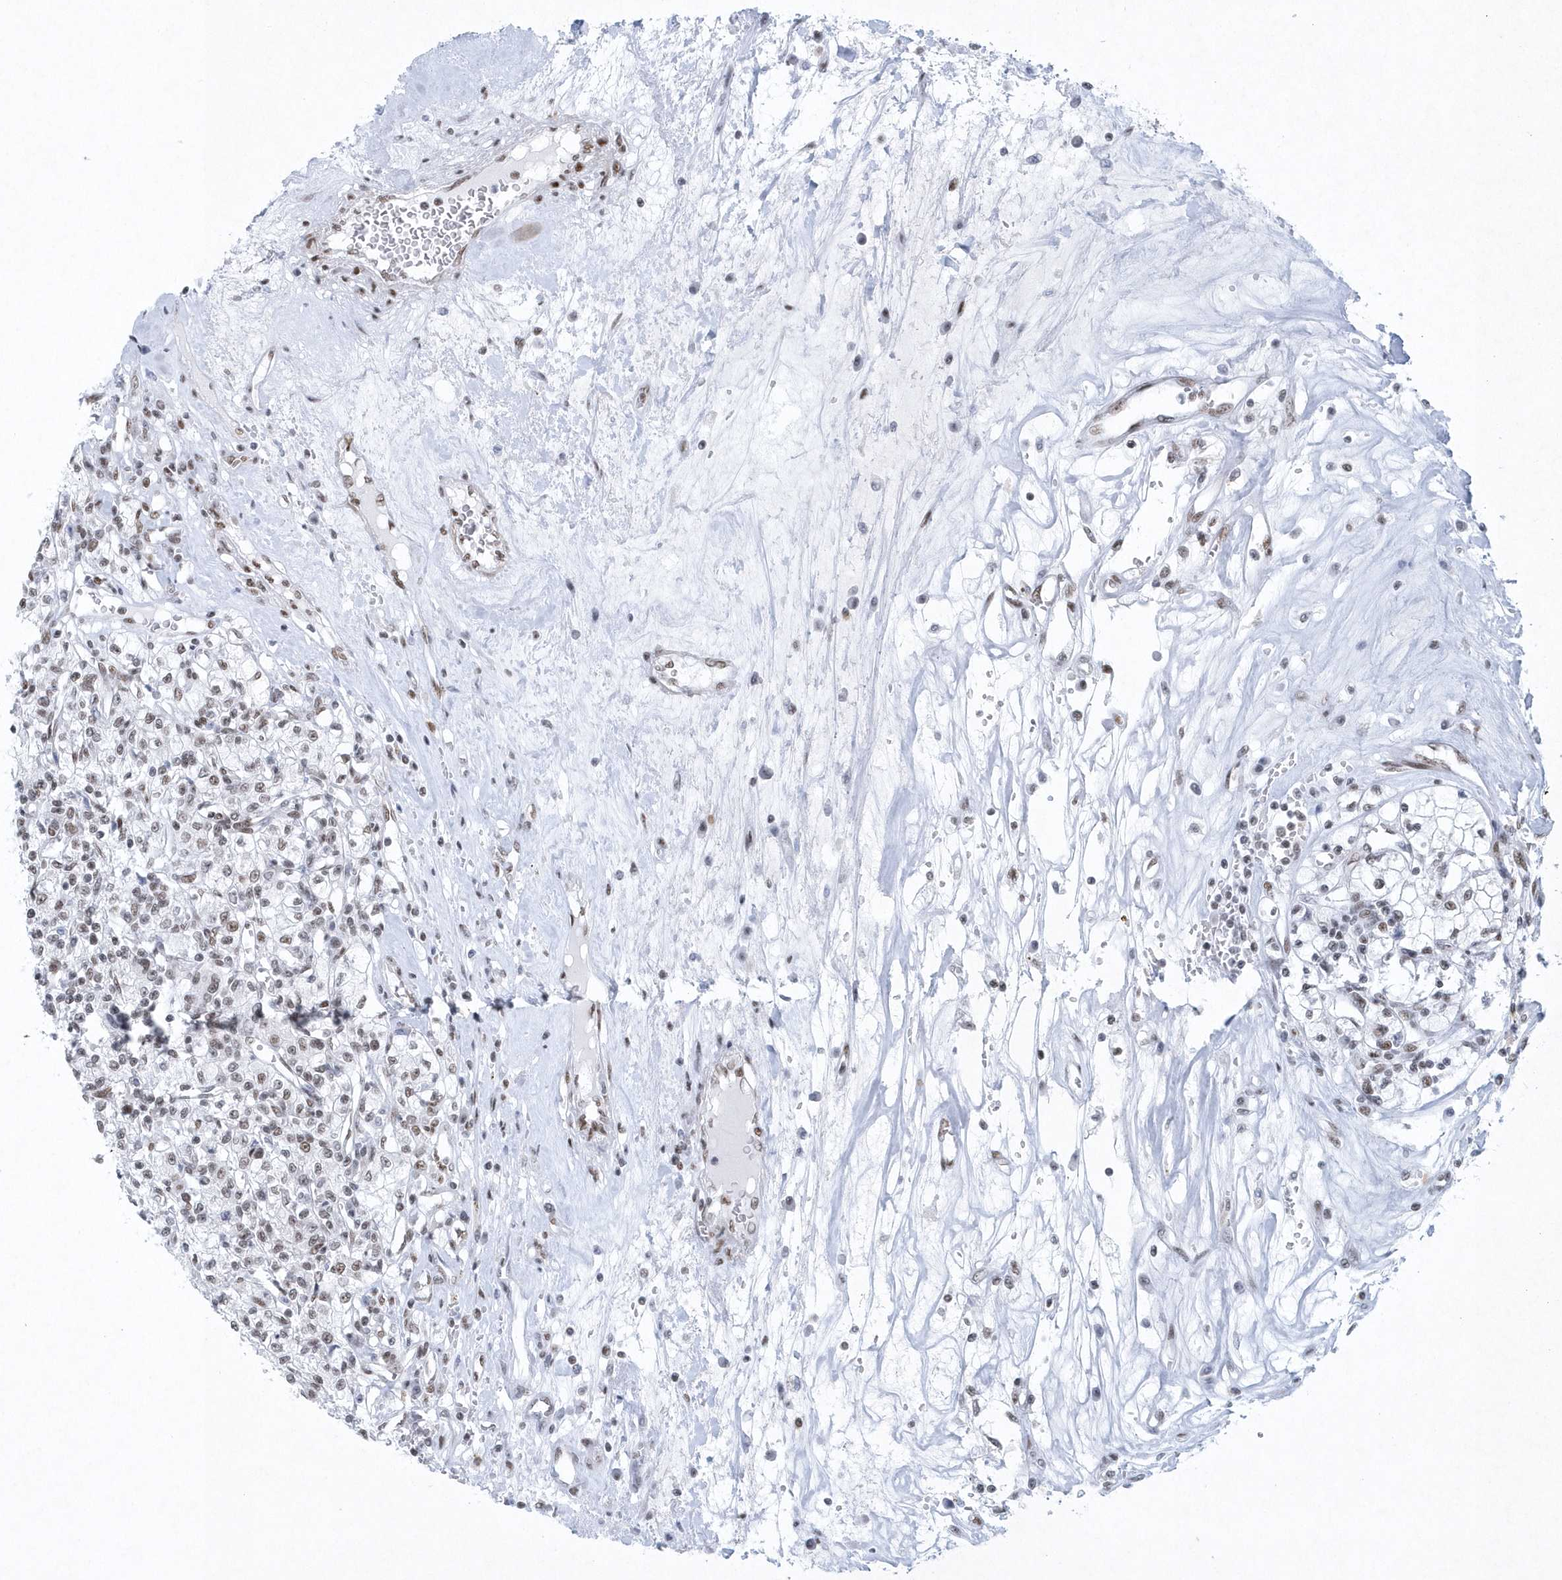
{"staining": {"intensity": "weak", "quantity": "25%-75%", "location": "nuclear"}, "tissue": "renal cancer", "cell_type": "Tumor cells", "image_type": "cancer", "snomed": [{"axis": "morphology", "description": "Adenocarcinoma, NOS"}, {"axis": "topography", "description": "Kidney"}], "caption": "DAB (3,3'-diaminobenzidine) immunohistochemical staining of human adenocarcinoma (renal) demonstrates weak nuclear protein positivity in approximately 25%-75% of tumor cells. The protein of interest is stained brown, and the nuclei are stained in blue (DAB (3,3'-diaminobenzidine) IHC with brightfield microscopy, high magnification).", "gene": "DCLRE1A", "patient": {"sex": "female", "age": 59}}